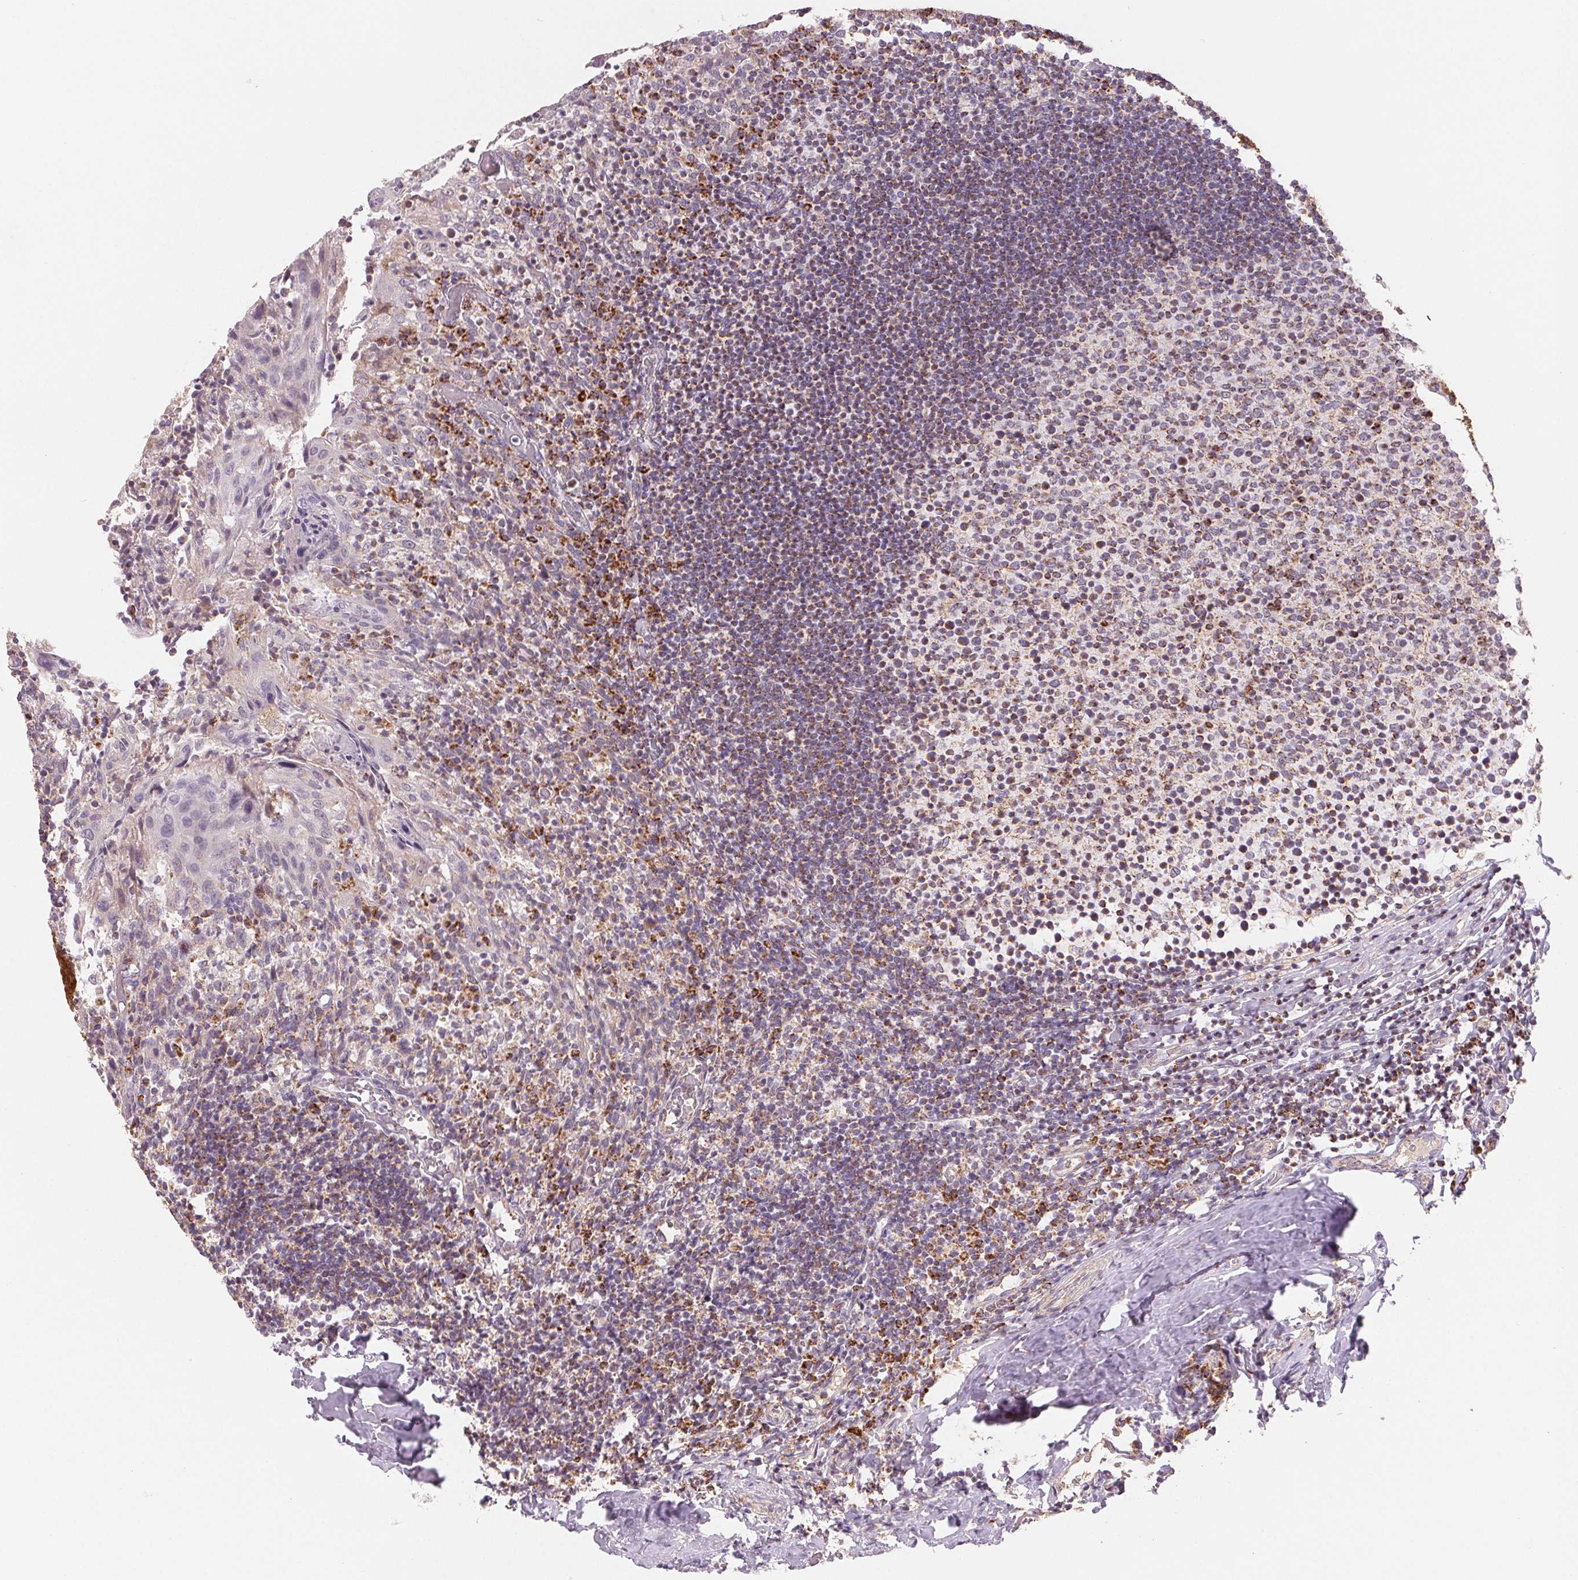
{"staining": {"intensity": "moderate", "quantity": "<25%", "location": "cytoplasmic/membranous"}, "tissue": "tonsil", "cell_type": "Germinal center cells", "image_type": "normal", "snomed": [{"axis": "morphology", "description": "Normal tissue, NOS"}, {"axis": "topography", "description": "Tonsil"}], "caption": "Germinal center cells display low levels of moderate cytoplasmic/membranous positivity in about <25% of cells in benign human tonsil.", "gene": "HINT2", "patient": {"sex": "female", "age": 10}}